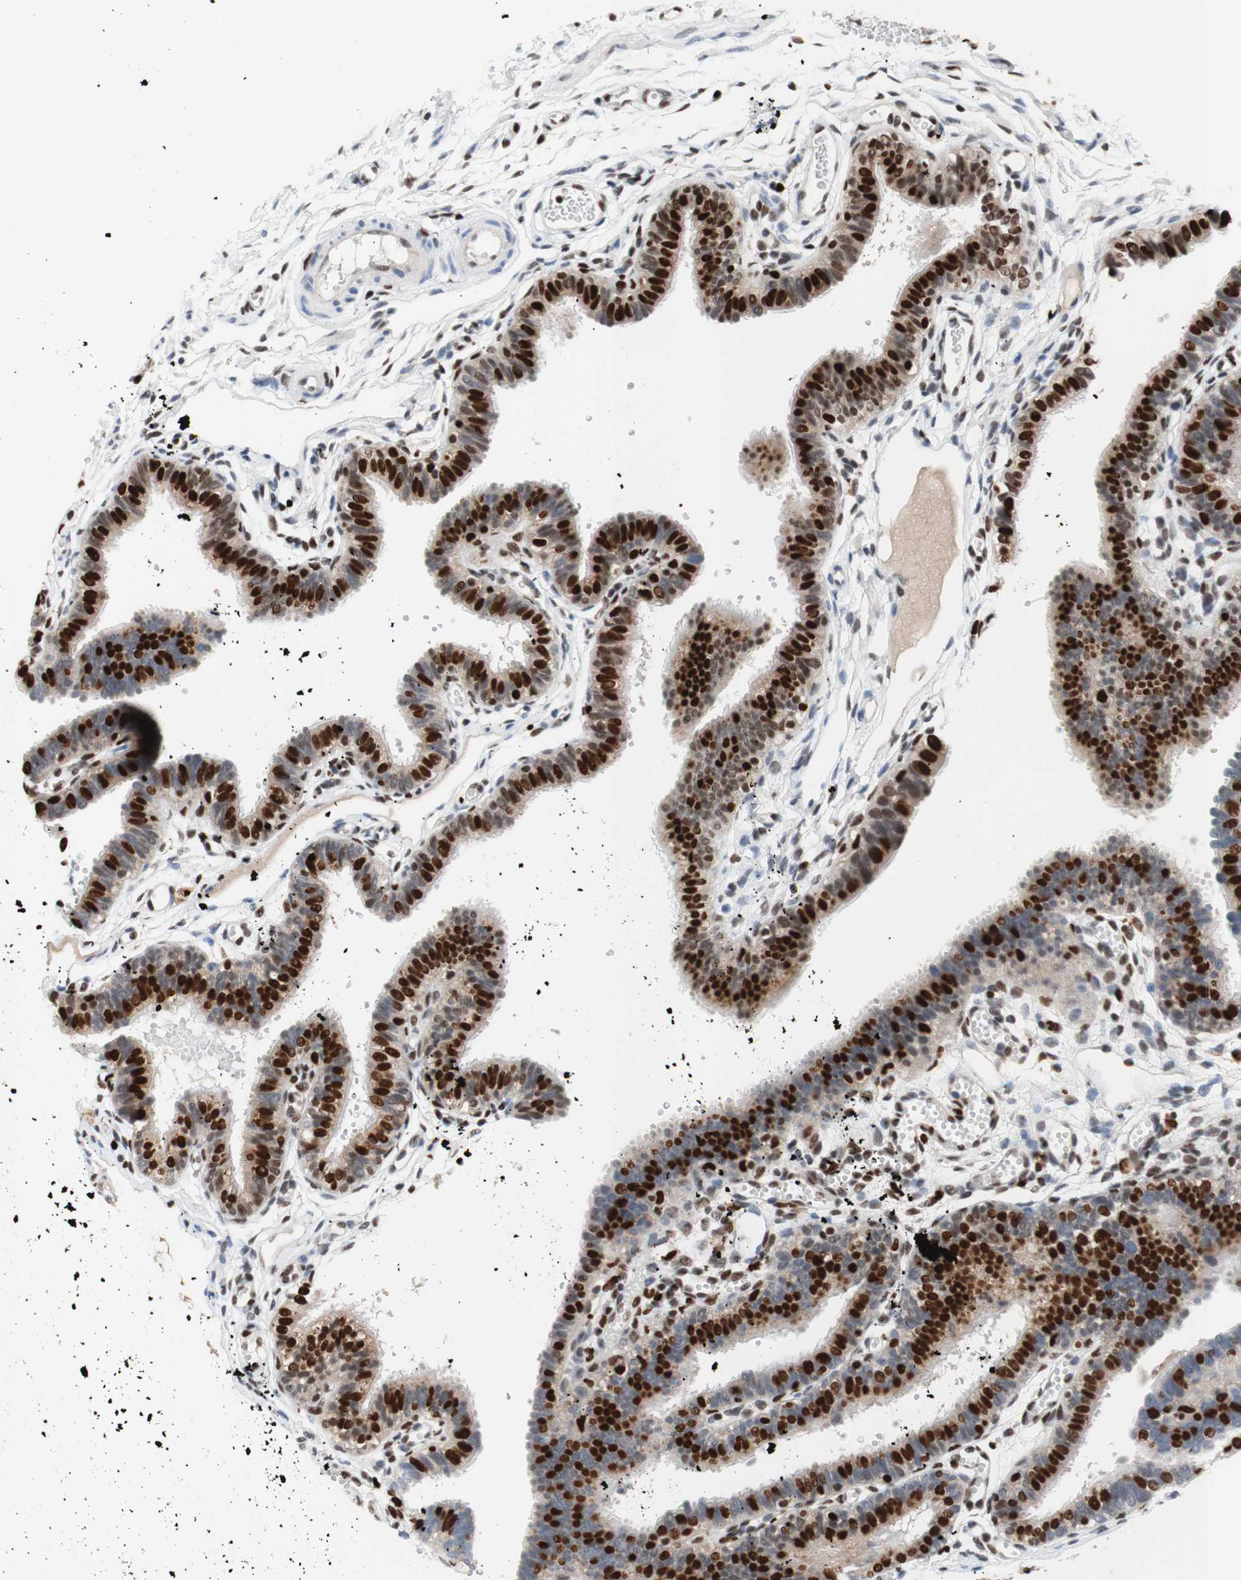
{"staining": {"intensity": "strong", "quantity": "25%-75%", "location": "nuclear"}, "tissue": "fallopian tube", "cell_type": "Glandular cells", "image_type": "normal", "snomed": [{"axis": "morphology", "description": "Normal tissue, NOS"}, {"axis": "topography", "description": "Fallopian tube"}, {"axis": "topography", "description": "Placenta"}], "caption": "Immunohistochemical staining of benign human fallopian tube exhibits 25%-75% levels of strong nuclear protein staining in about 25%-75% of glandular cells.", "gene": "EED", "patient": {"sex": "female", "age": 34}}